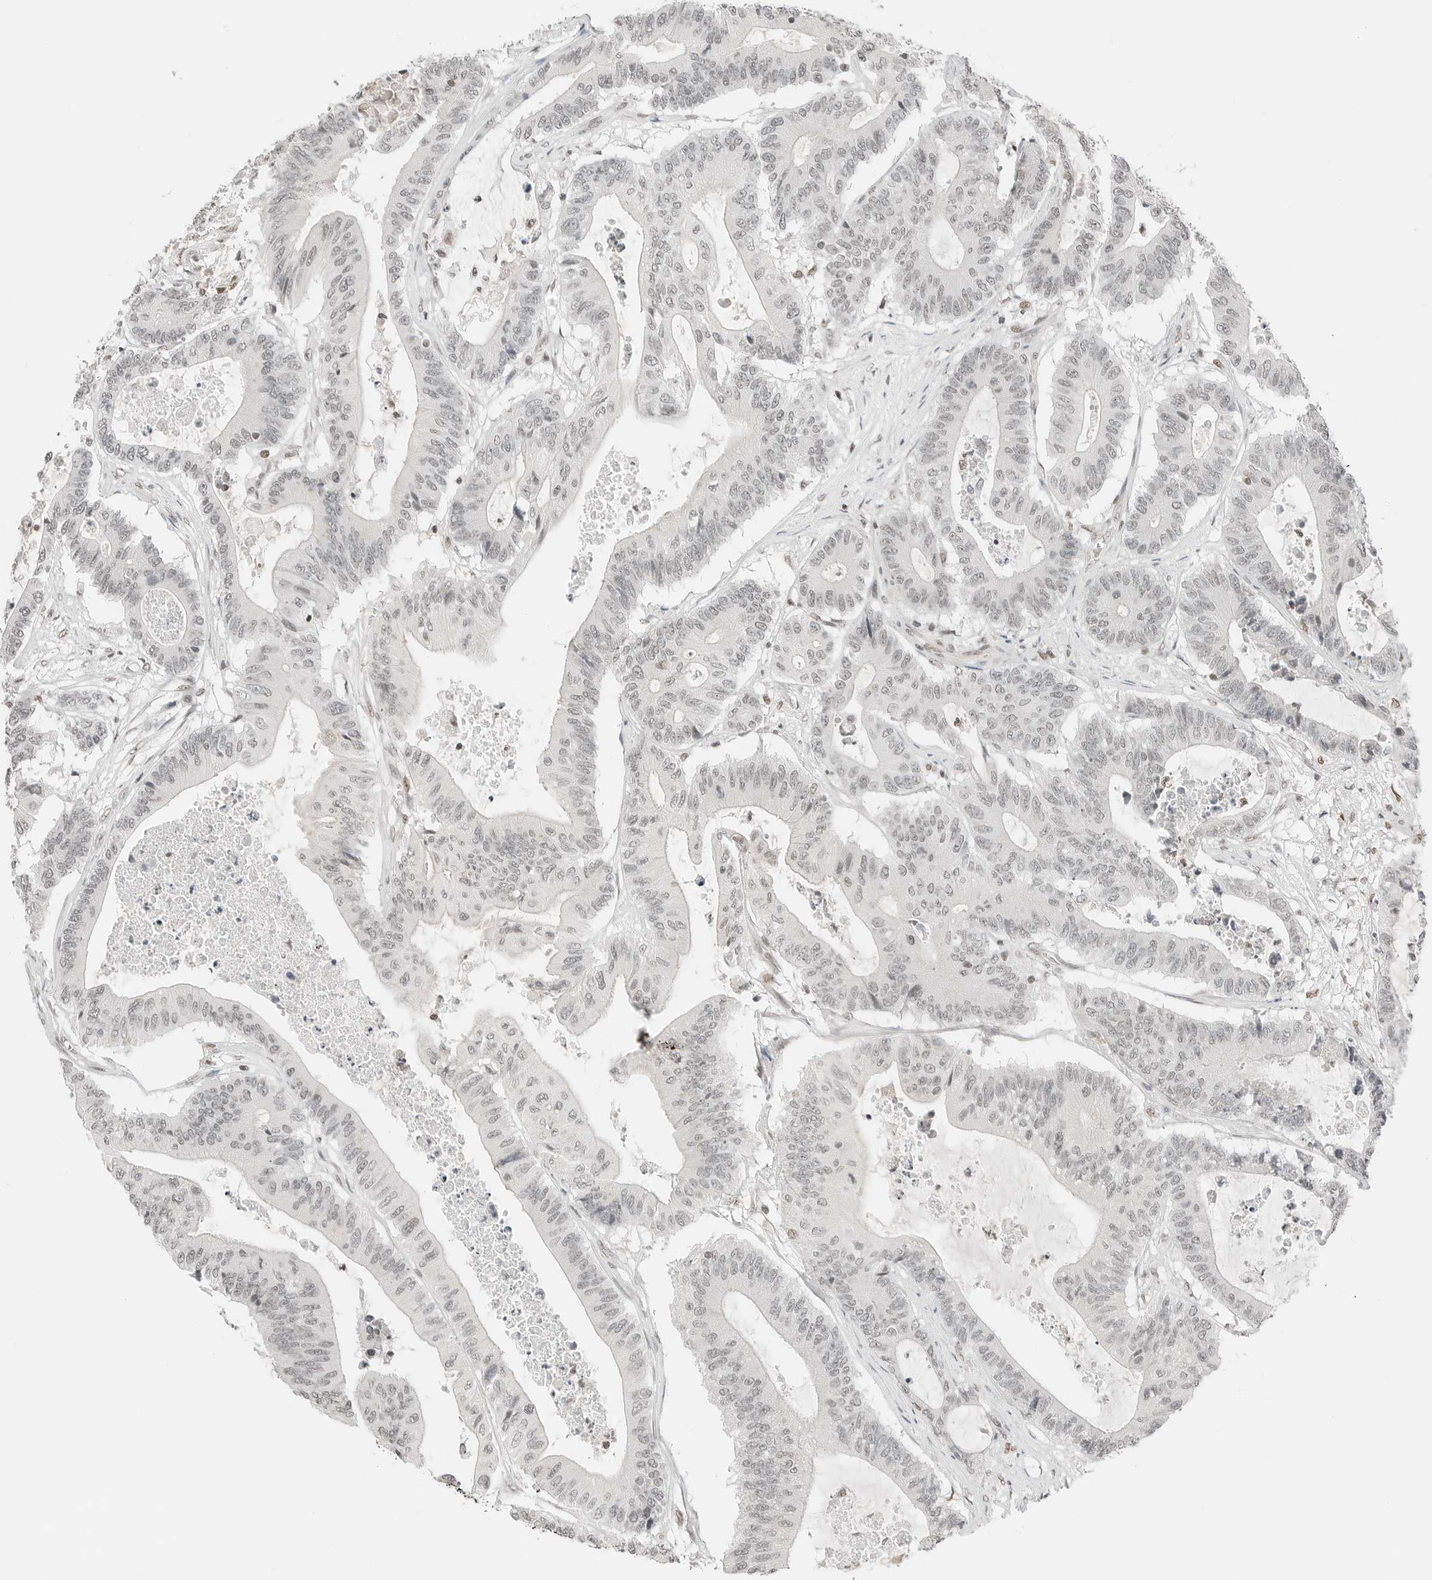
{"staining": {"intensity": "weak", "quantity": "<25%", "location": "nuclear"}, "tissue": "colorectal cancer", "cell_type": "Tumor cells", "image_type": "cancer", "snomed": [{"axis": "morphology", "description": "Adenocarcinoma, NOS"}, {"axis": "topography", "description": "Colon"}], "caption": "There is no significant positivity in tumor cells of colorectal cancer.", "gene": "CRTC2", "patient": {"sex": "female", "age": 84}}